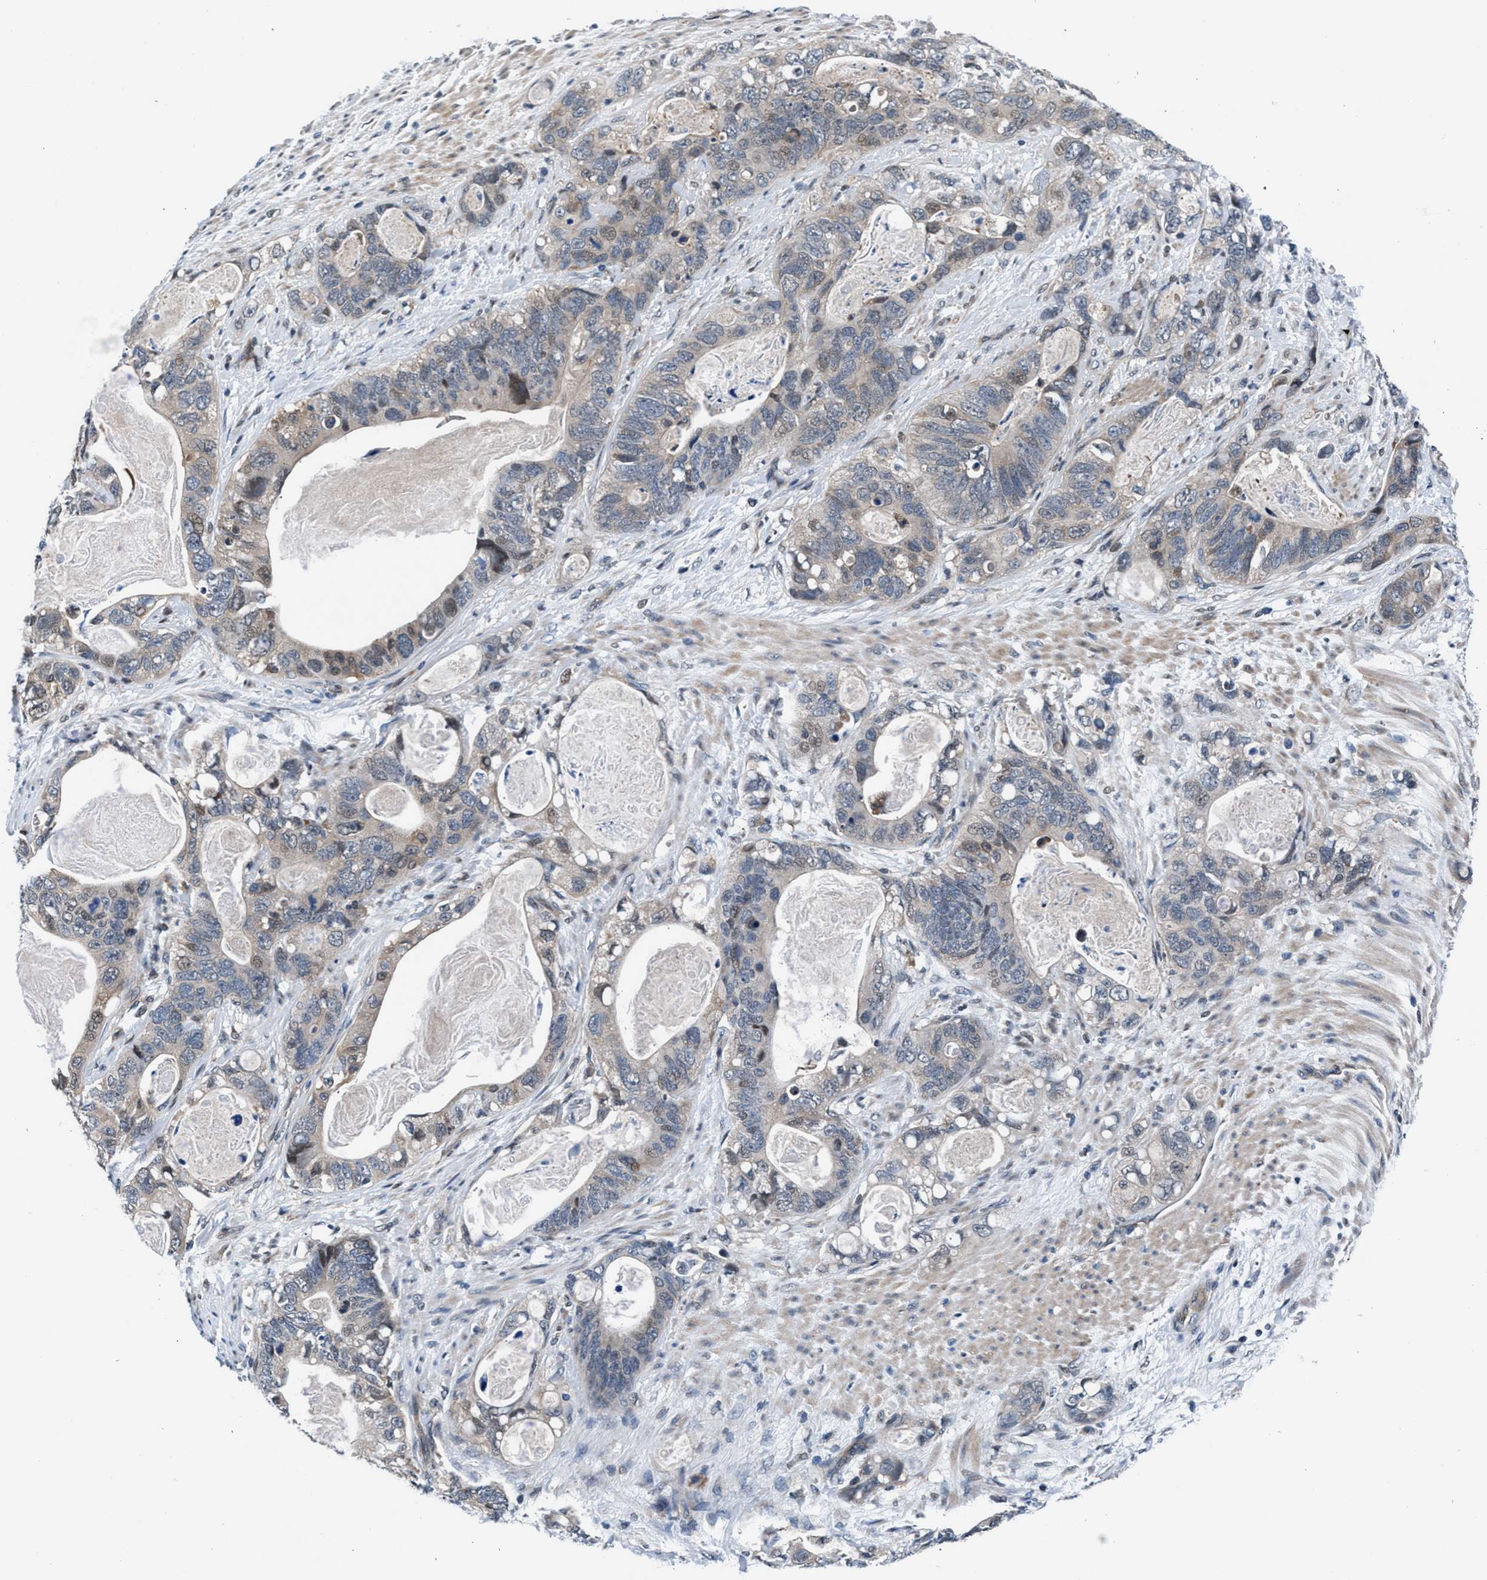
{"staining": {"intensity": "negative", "quantity": "none", "location": "none"}, "tissue": "stomach cancer", "cell_type": "Tumor cells", "image_type": "cancer", "snomed": [{"axis": "morphology", "description": "Normal tissue, NOS"}, {"axis": "morphology", "description": "Adenocarcinoma, NOS"}, {"axis": "topography", "description": "Stomach"}], "caption": "Tumor cells show no significant staining in adenocarcinoma (stomach).", "gene": "PRPSAP2", "patient": {"sex": "female", "age": 89}}